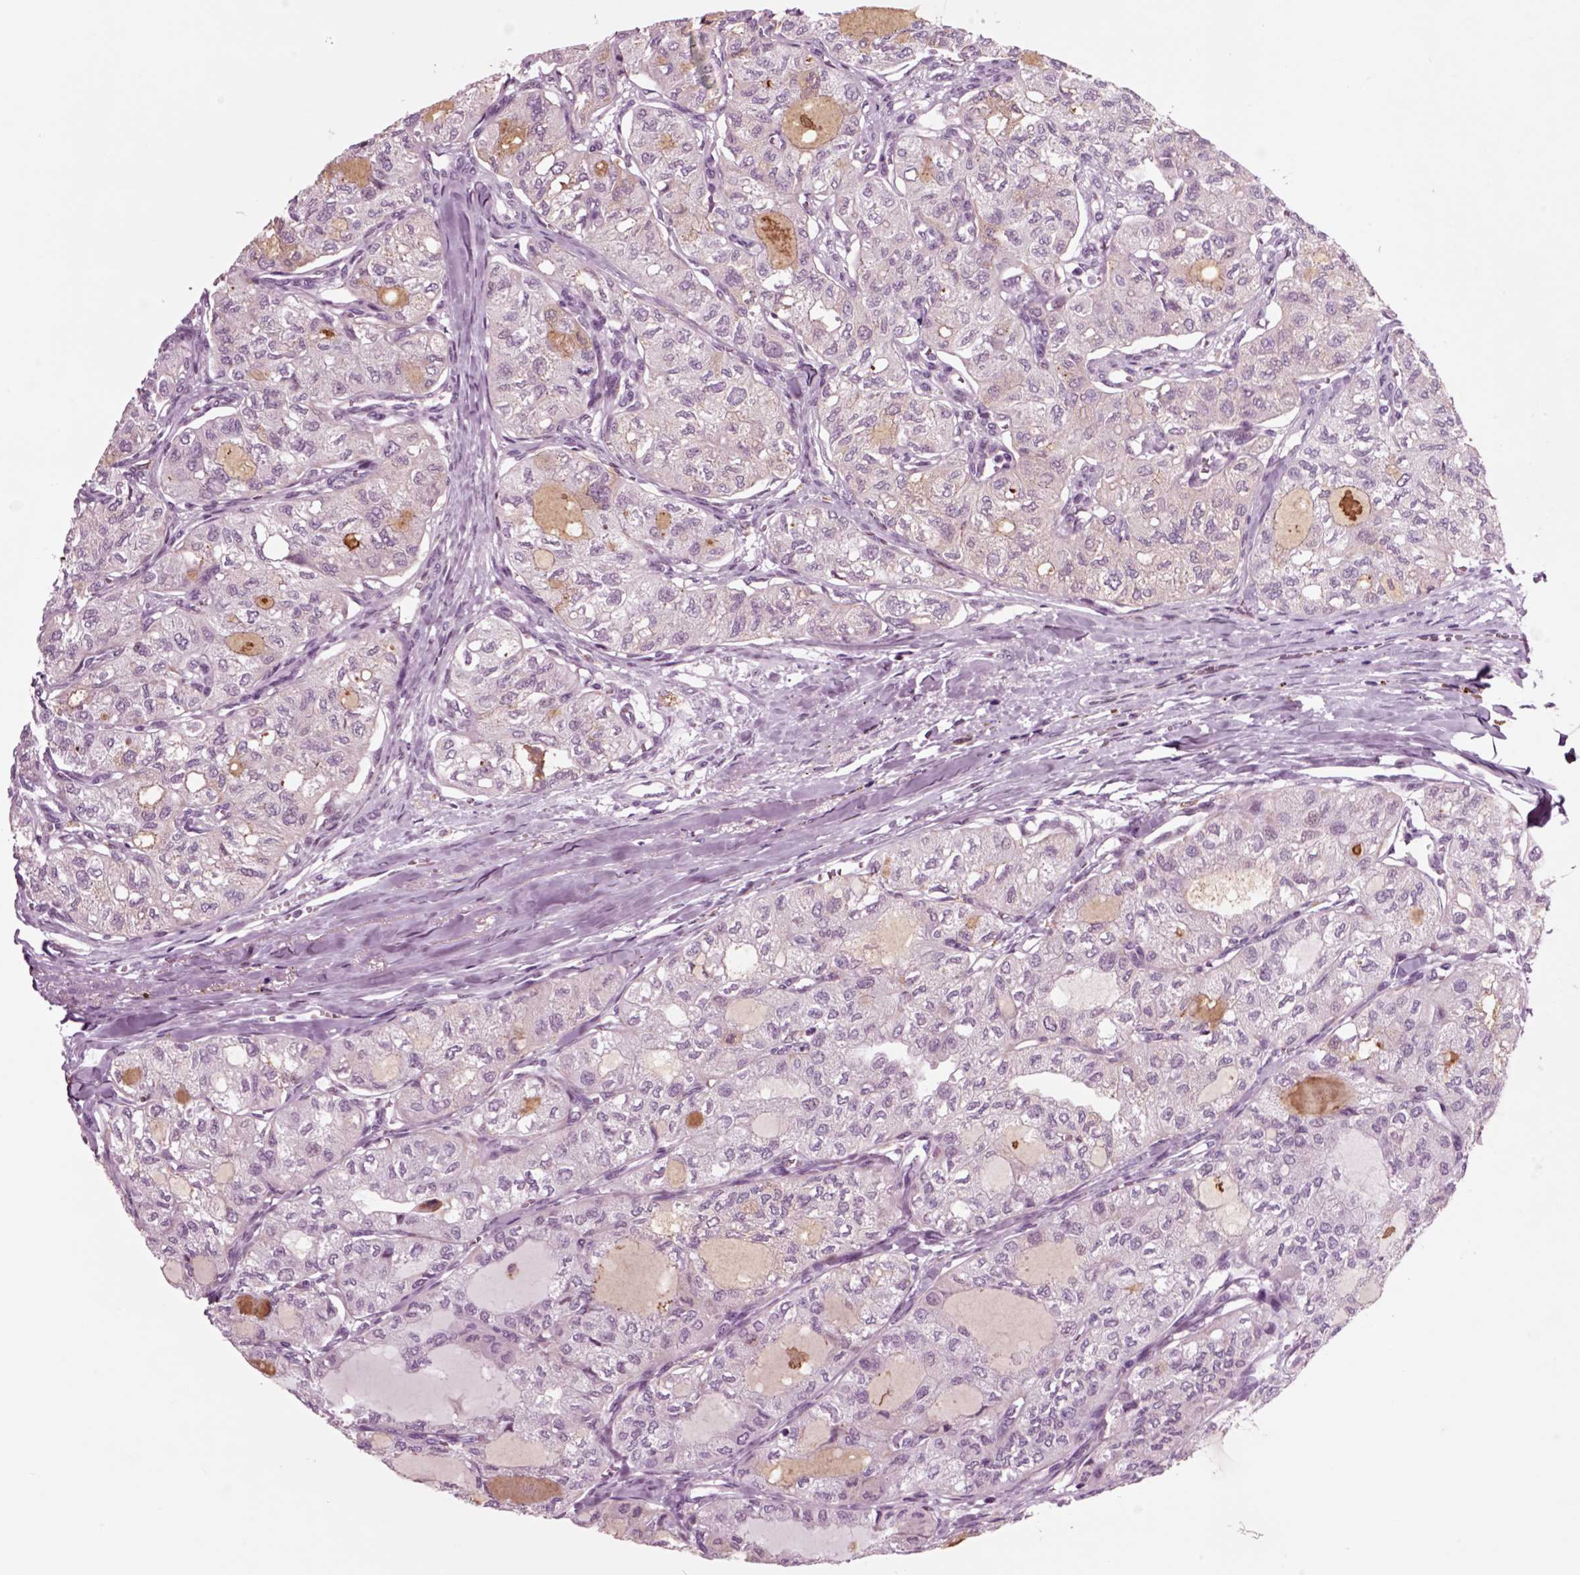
{"staining": {"intensity": "negative", "quantity": "none", "location": "none"}, "tissue": "thyroid cancer", "cell_type": "Tumor cells", "image_type": "cancer", "snomed": [{"axis": "morphology", "description": "Follicular adenoma carcinoma, NOS"}, {"axis": "topography", "description": "Thyroid gland"}], "caption": "Immunohistochemistry histopathology image of neoplastic tissue: follicular adenoma carcinoma (thyroid) stained with DAB reveals no significant protein staining in tumor cells. (Brightfield microscopy of DAB (3,3'-diaminobenzidine) IHC at high magnification).", "gene": "CHGB", "patient": {"sex": "male", "age": 75}}